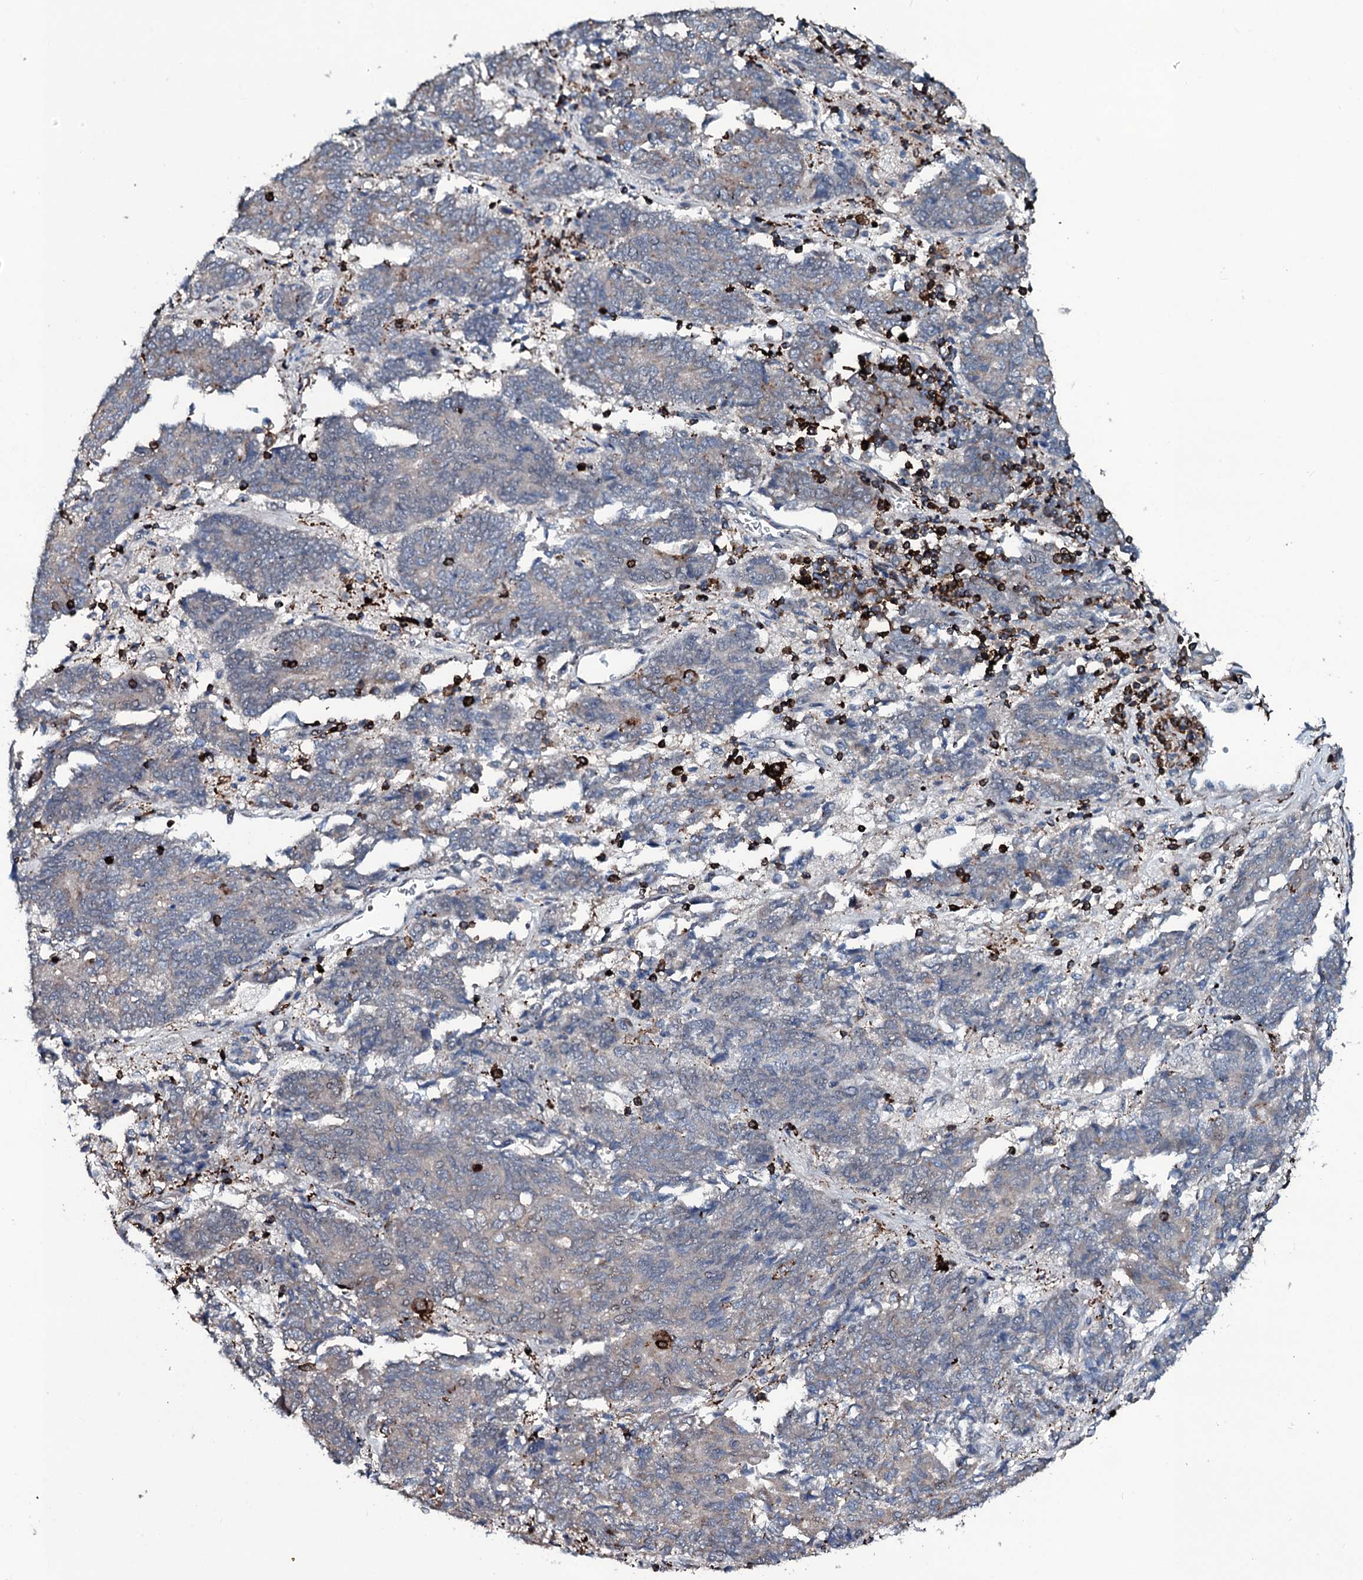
{"staining": {"intensity": "weak", "quantity": "25%-75%", "location": "cytoplasmic/membranous"}, "tissue": "endometrial cancer", "cell_type": "Tumor cells", "image_type": "cancer", "snomed": [{"axis": "morphology", "description": "Adenocarcinoma, NOS"}, {"axis": "topography", "description": "Endometrium"}], "caption": "Immunohistochemical staining of adenocarcinoma (endometrial) displays low levels of weak cytoplasmic/membranous protein positivity in about 25%-75% of tumor cells.", "gene": "OGFOD2", "patient": {"sex": "female", "age": 80}}